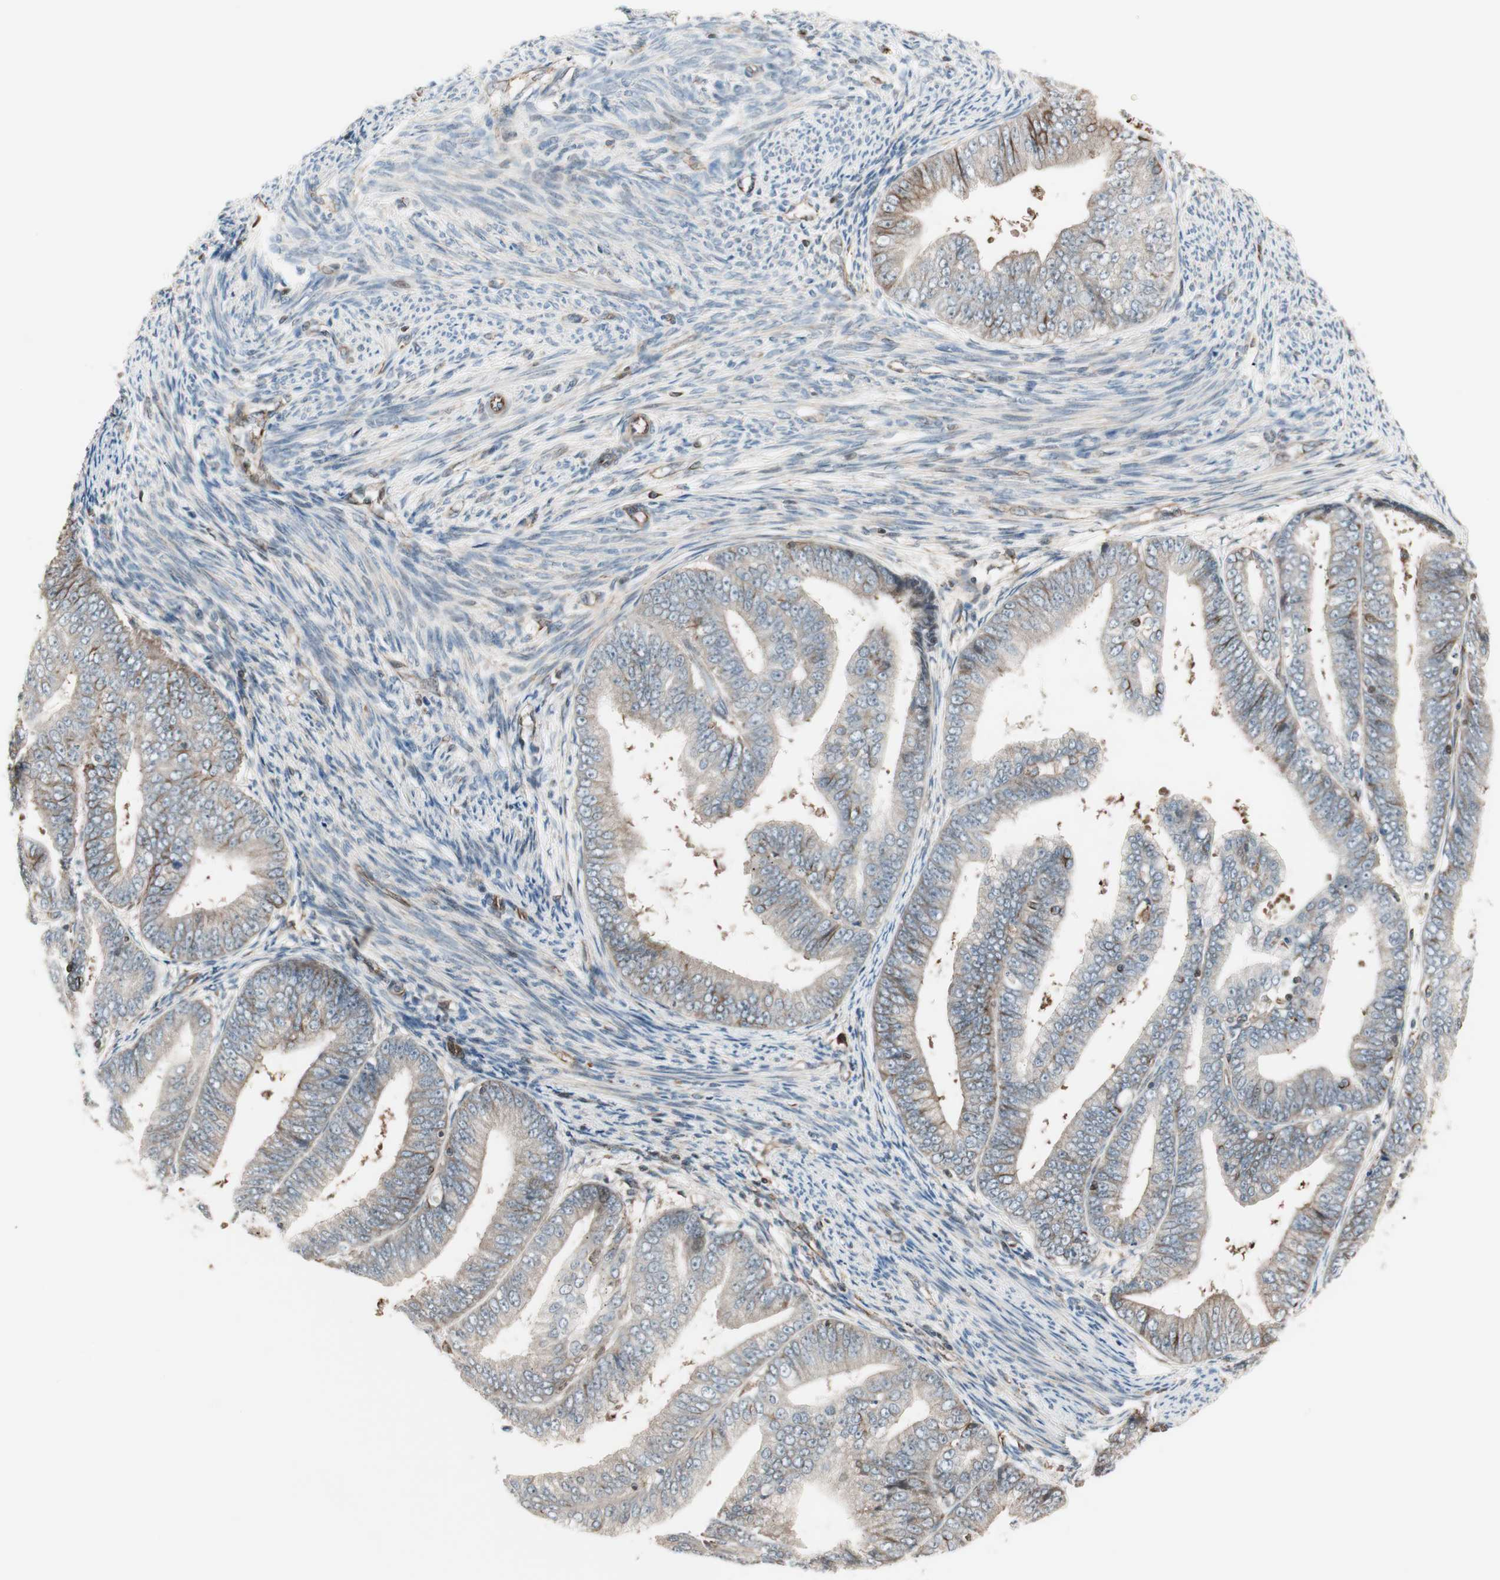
{"staining": {"intensity": "weak", "quantity": ">75%", "location": "cytoplasmic/membranous"}, "tissue": "endometrial cancer", "cell_type": "Tumor cells", "image_type": "cancer", "snomed": [{"axis": "morphology", "description": "Adenocarcinoma, NOS"}, {"axis": "topography", "description": "Endometrium"}], "caption": "Brown immunohistochemical staining in human endometrial cancer shows weak cytoplasmic/membranous staining in approximately >75% of tumor cells. Using DAB (3,3'-diaminobenzidine) (brown) and hematoxylin (blue) stains, captured at high magnification using brightfield microscopy.", "gene": "MAD2L2", "patient": {"sex": "female", "age": 63}}